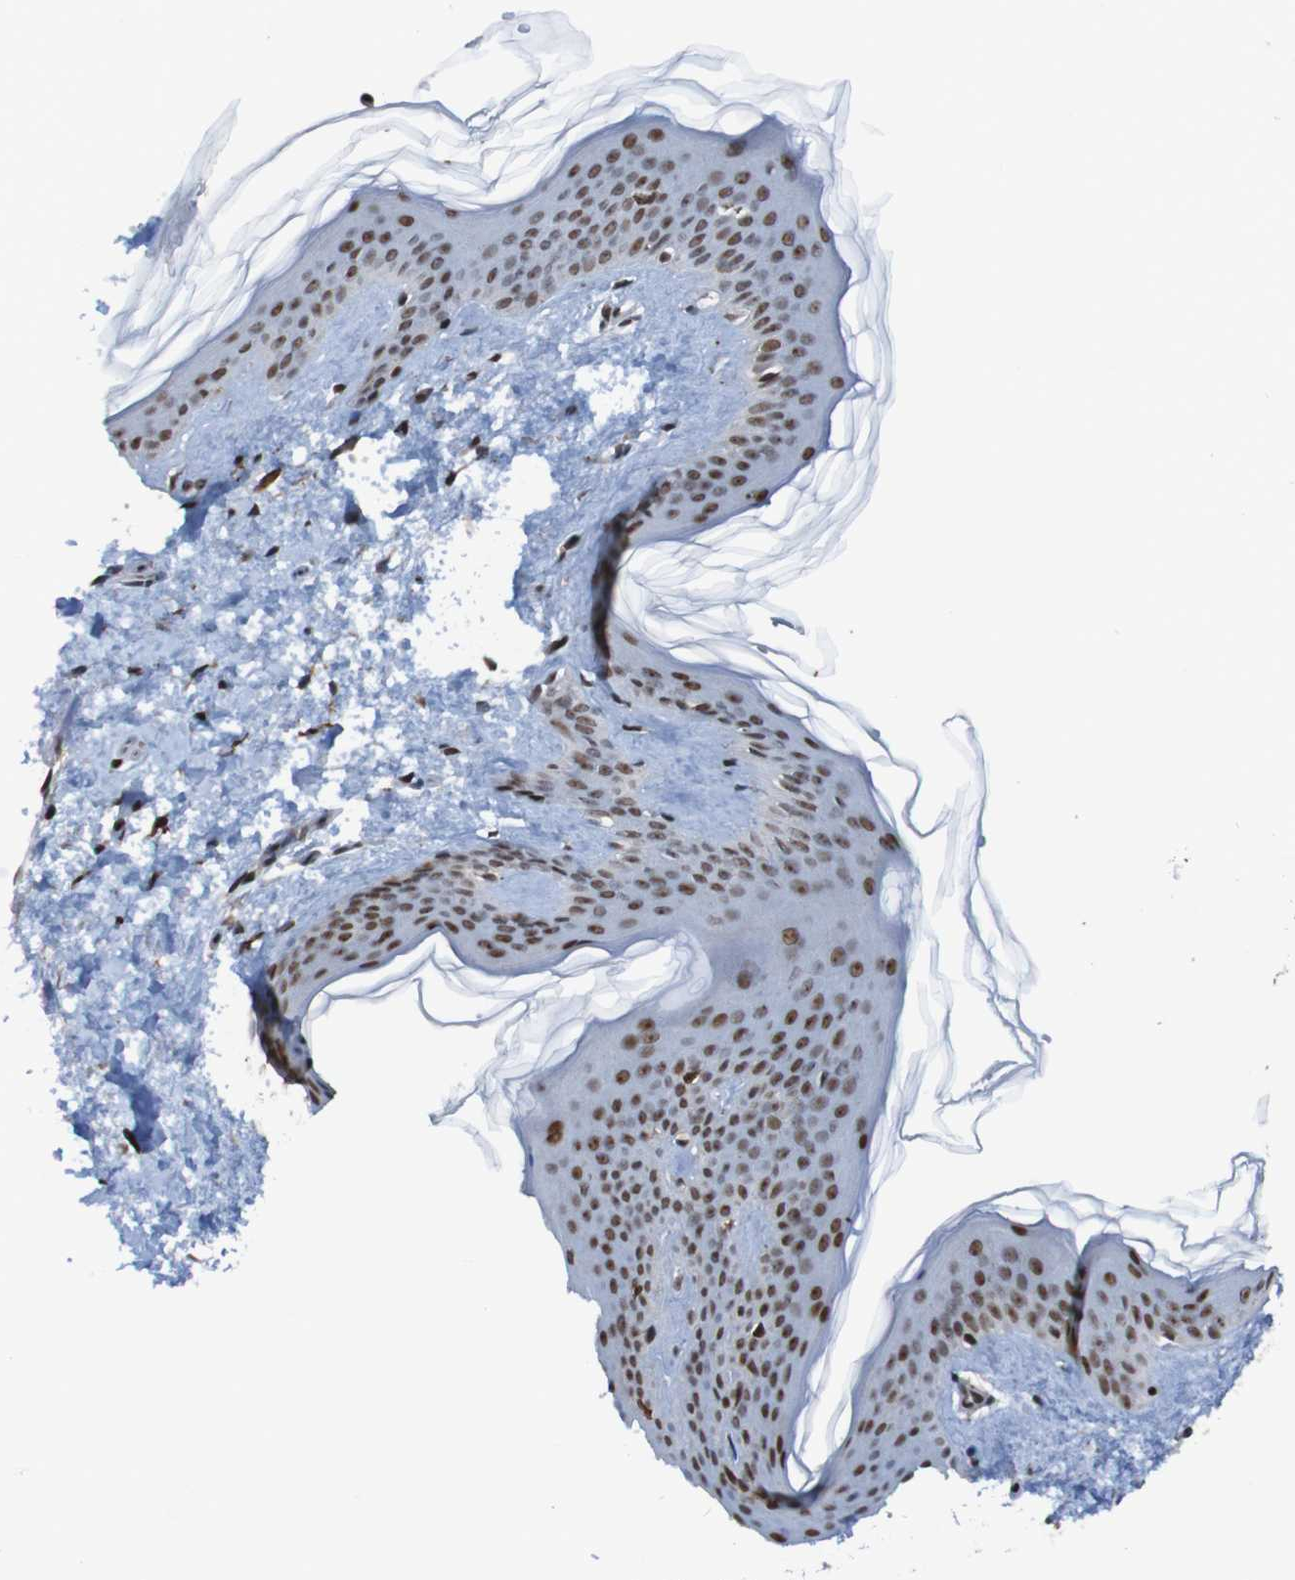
{"staining": {"intensity": "strong", "quantity": ">75%", "location": "nuclear"}, "tissue": "skin", "cell_type": "Fibroblasts", "image_type": "normal", "snomed": [{"axis": "morphology", "description": "Normal tissue, NOS"}, {"axis": "topography", "description": "Skin"}], "caption": "Immunohistochemical staining of normal skin shows strong nuclear protein expression in about >75% of fibroblasts.", "gene": "PHF2", "patient": {"sex": "female", "age": 41}}